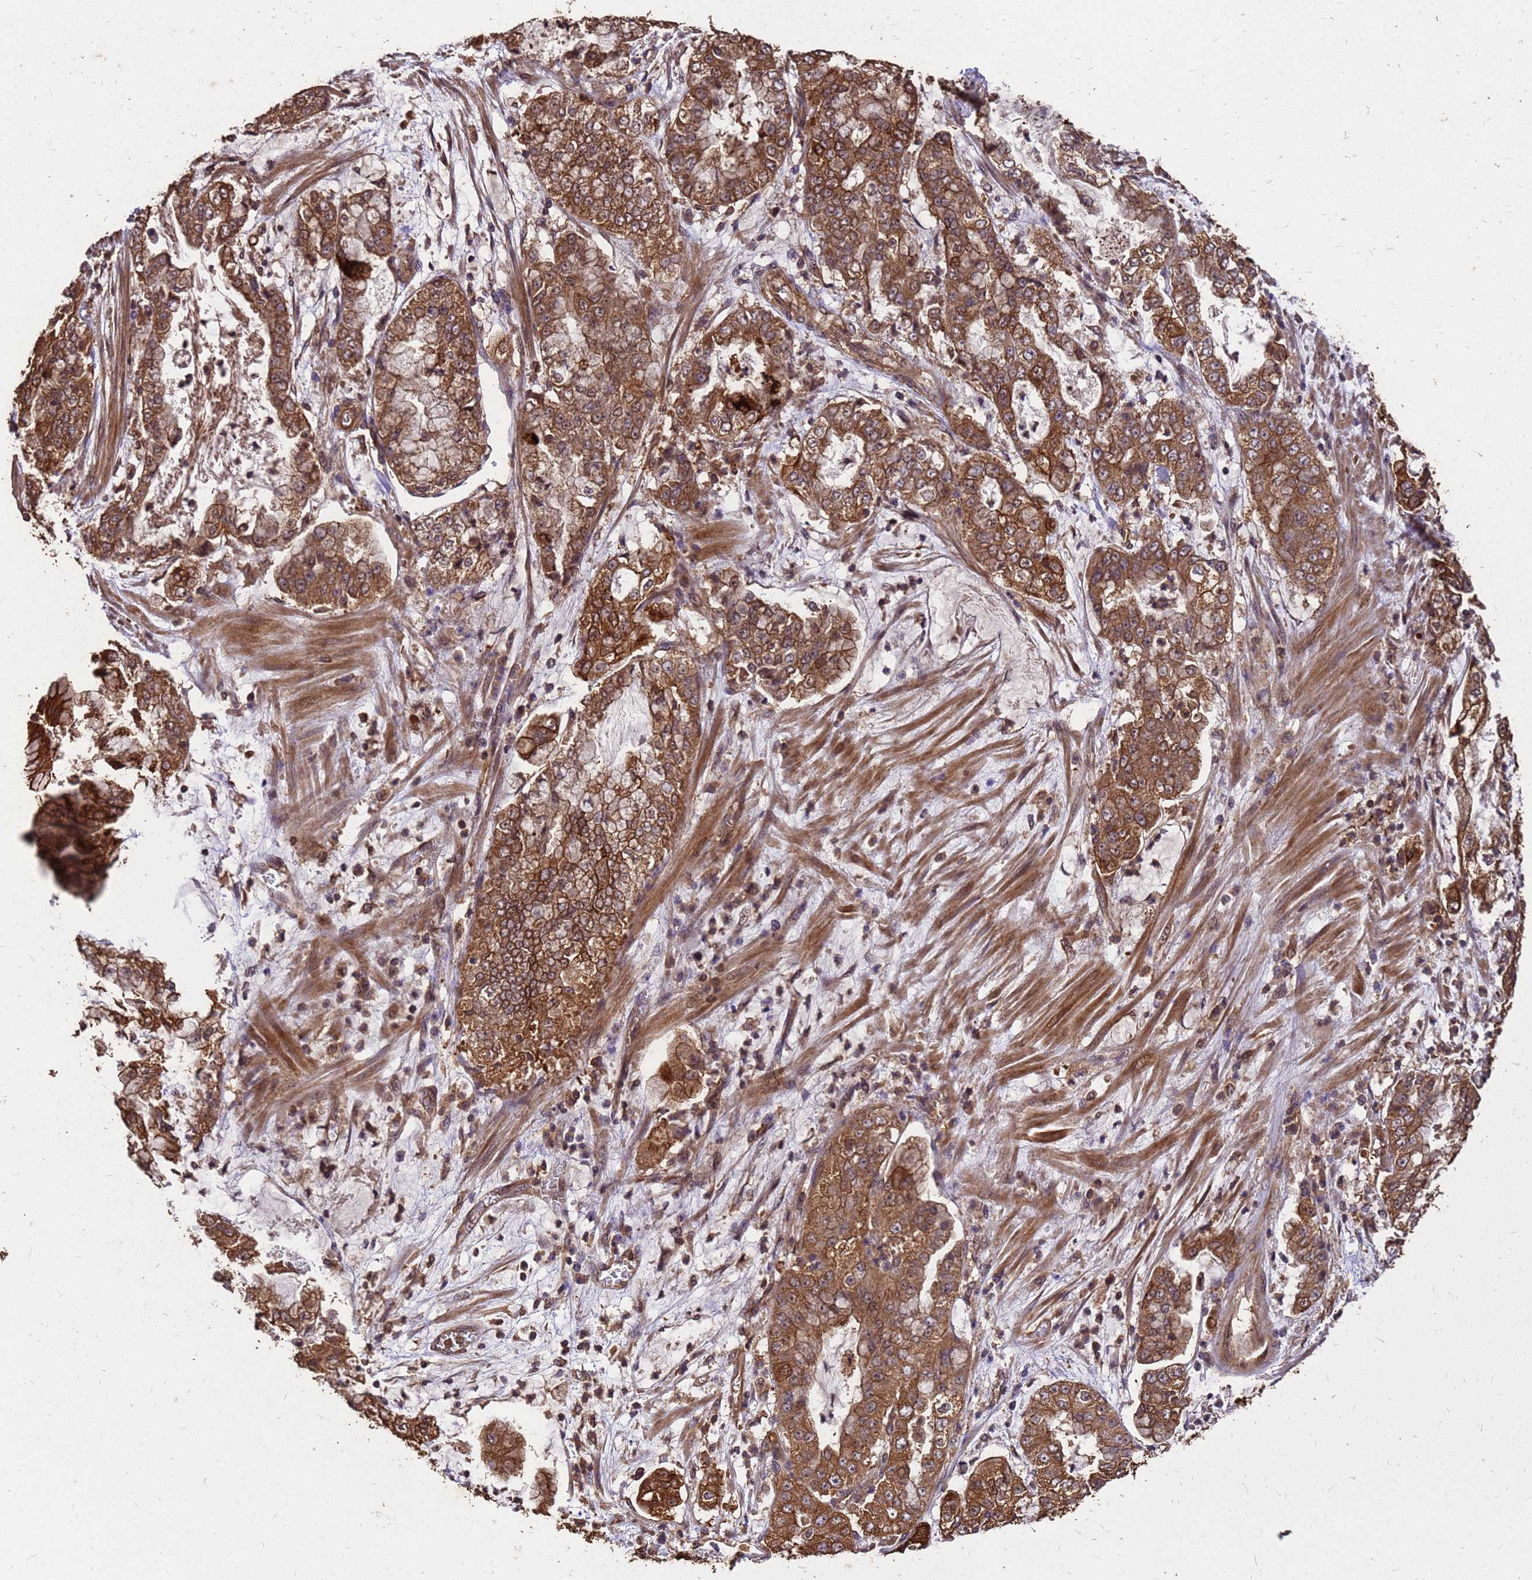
{"staining": {"intensity": "moderate", "quantity": ">75%", "location": "cytoplasmic/membranous"}, "tissue": "stomach cancer", "cell_type": "Tumor cells", "image_type": "cancer", "snomed": [{"axis": "morphology", "description": "Adenocarcinoma, NOS"}, {"axis": "topography", "description": "Stomach"}], "caption": "Human stomach cancer stained for a protein (brown) displays moderate cytoplasmic/membranous positive expression in approximately >75% of tumor cells.", "gene": "ZNF618", "patient": {"sex": "male", "age": 76}}